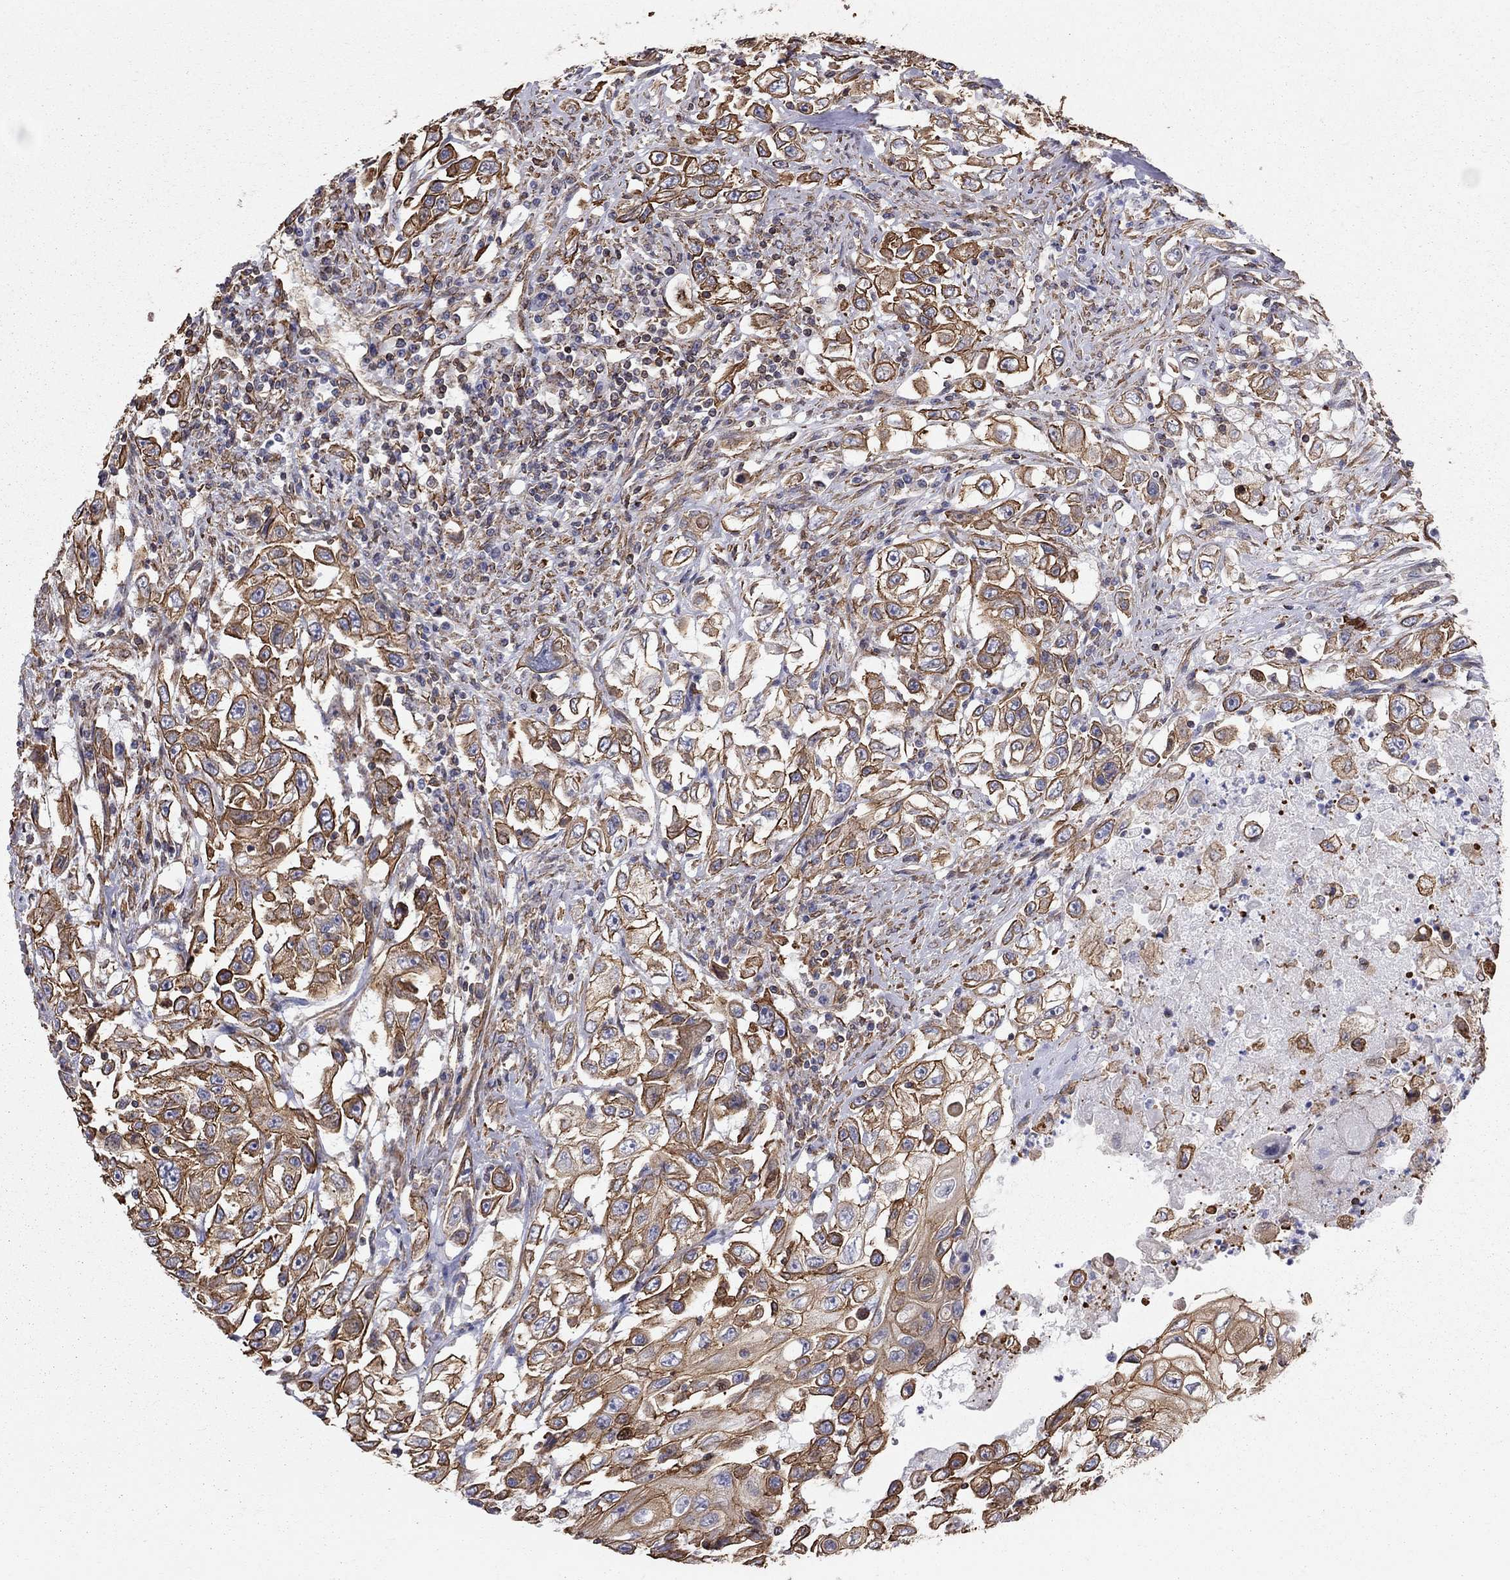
{"staining": {"intensity": "strong", "quantity": ">75%", "location": "cytoplasmic/membranous"}, "tissue": "urothelial cancer", "cell_type": "Tumor cells", "image_type": "cancer", "snomed": [{"axis": "morphology", "description": "Urothelial carcinoma, High grade"}, {"axis": "topography", "description": "Urinary bladder"}], "caption": "Brown immunohistochemical staining in urothelial carcinoma (high-grade) reveals strong cytoplasmic/membranous positivity in about >75% of tumor cells. (DAB (3,3'-diaminobenzidine) IHC, brown staining for protein, blue staining for nuclei).", "gene": "BICDL2", "patient": {"sex": "female", "age": 56}}